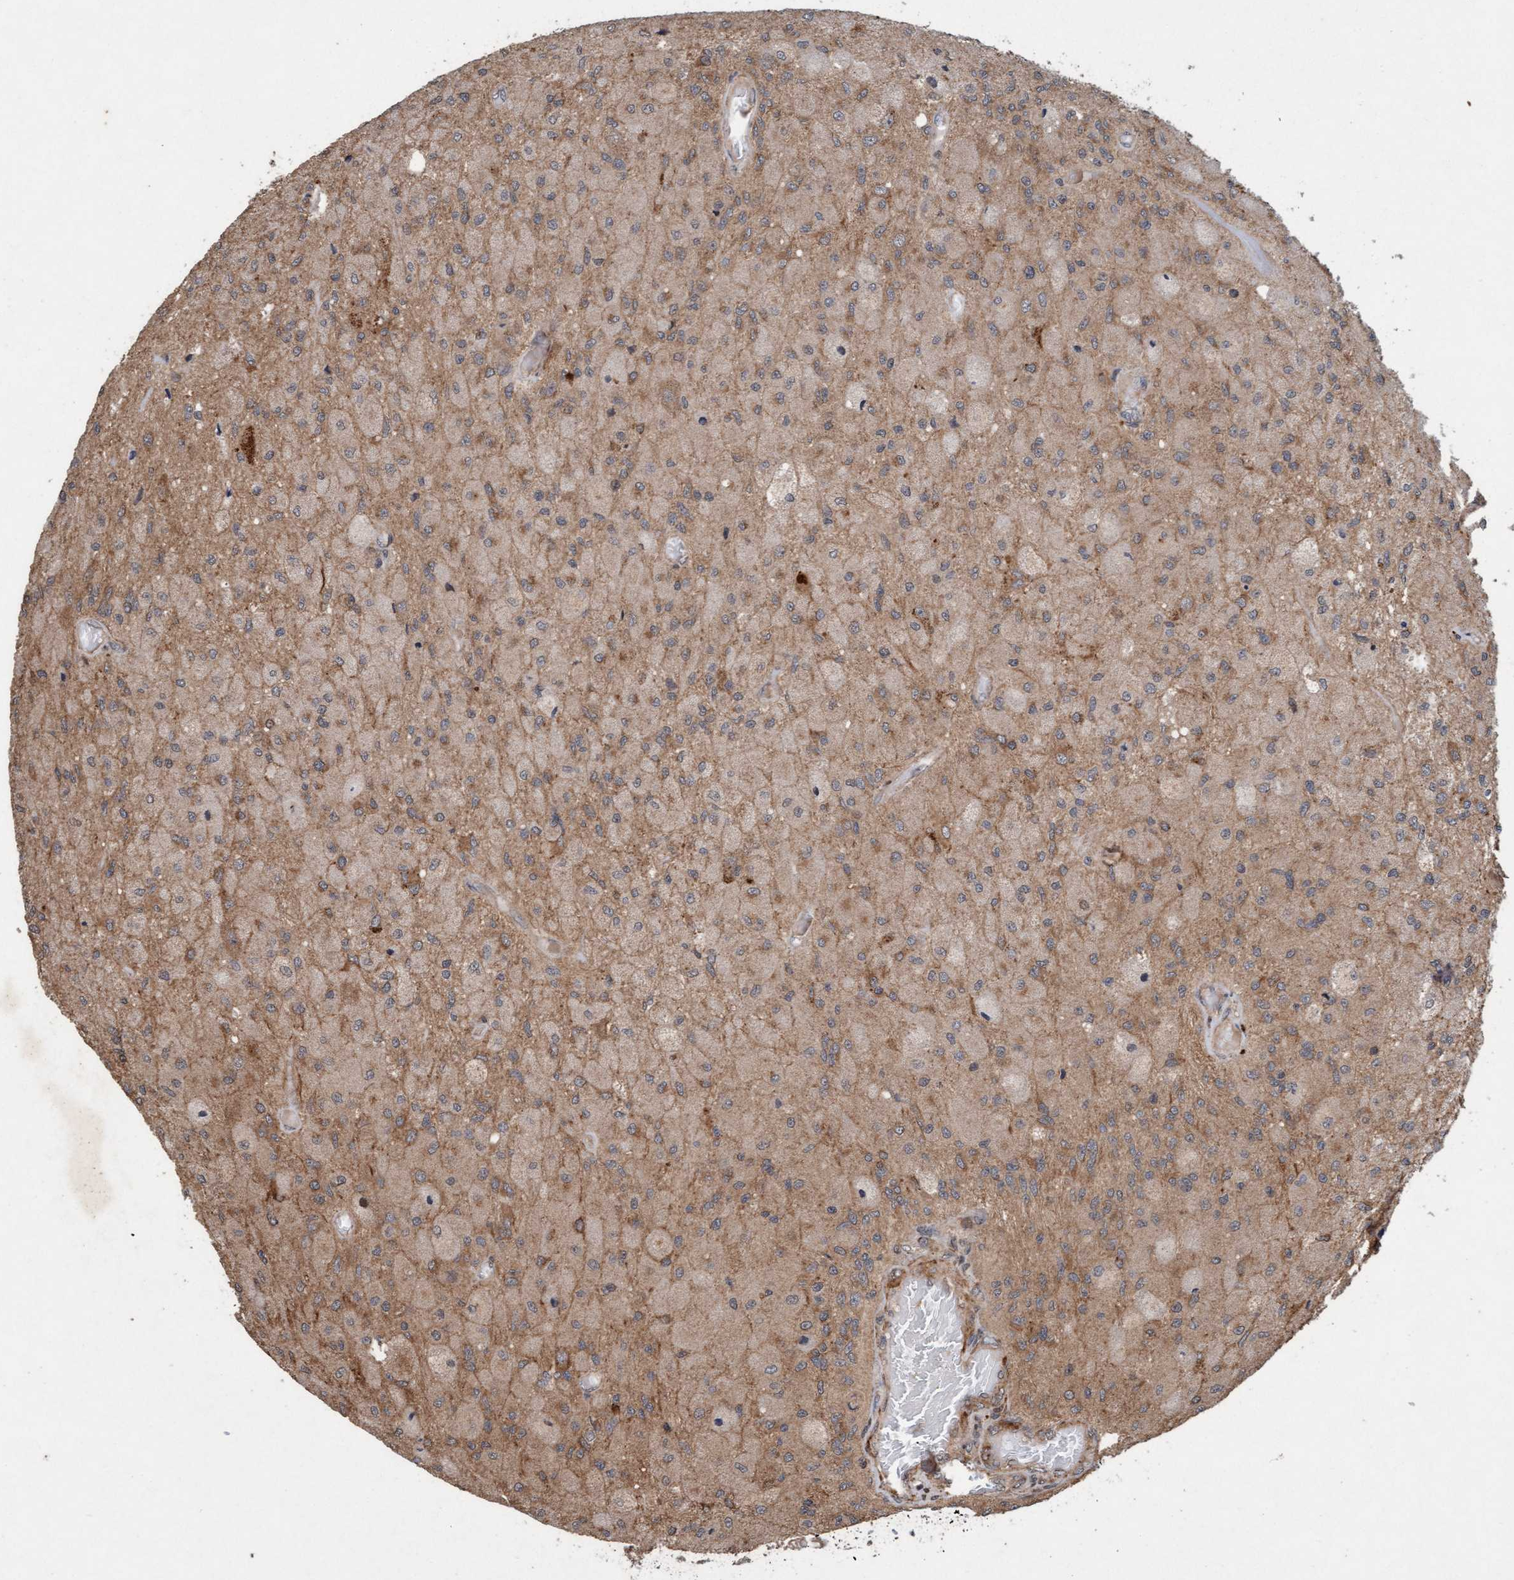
{"staining": {"intensity": "weak", "quantity": "25%-75%", "location": "cytoplasmic/membranous"}, "tissue": "glioma", "cell_type": "Tumor cells", "image_type": "cancer", "snomed": [{"axis": "morphology", "description": "Normal tissue, NOS"}, {"axis": "morphology", "description": "Glioma, malignant, High grade"}, {"axis": "topography", "description": "Cerebral cortex"}], "caption": "Weak cytoplasmic/membranous expression is identified in approximately 25%-75% of tumor cells in high-grade glioma (malignant).", "gene": "MLXIP", "patient": {"sex": "male", "age": 77}}